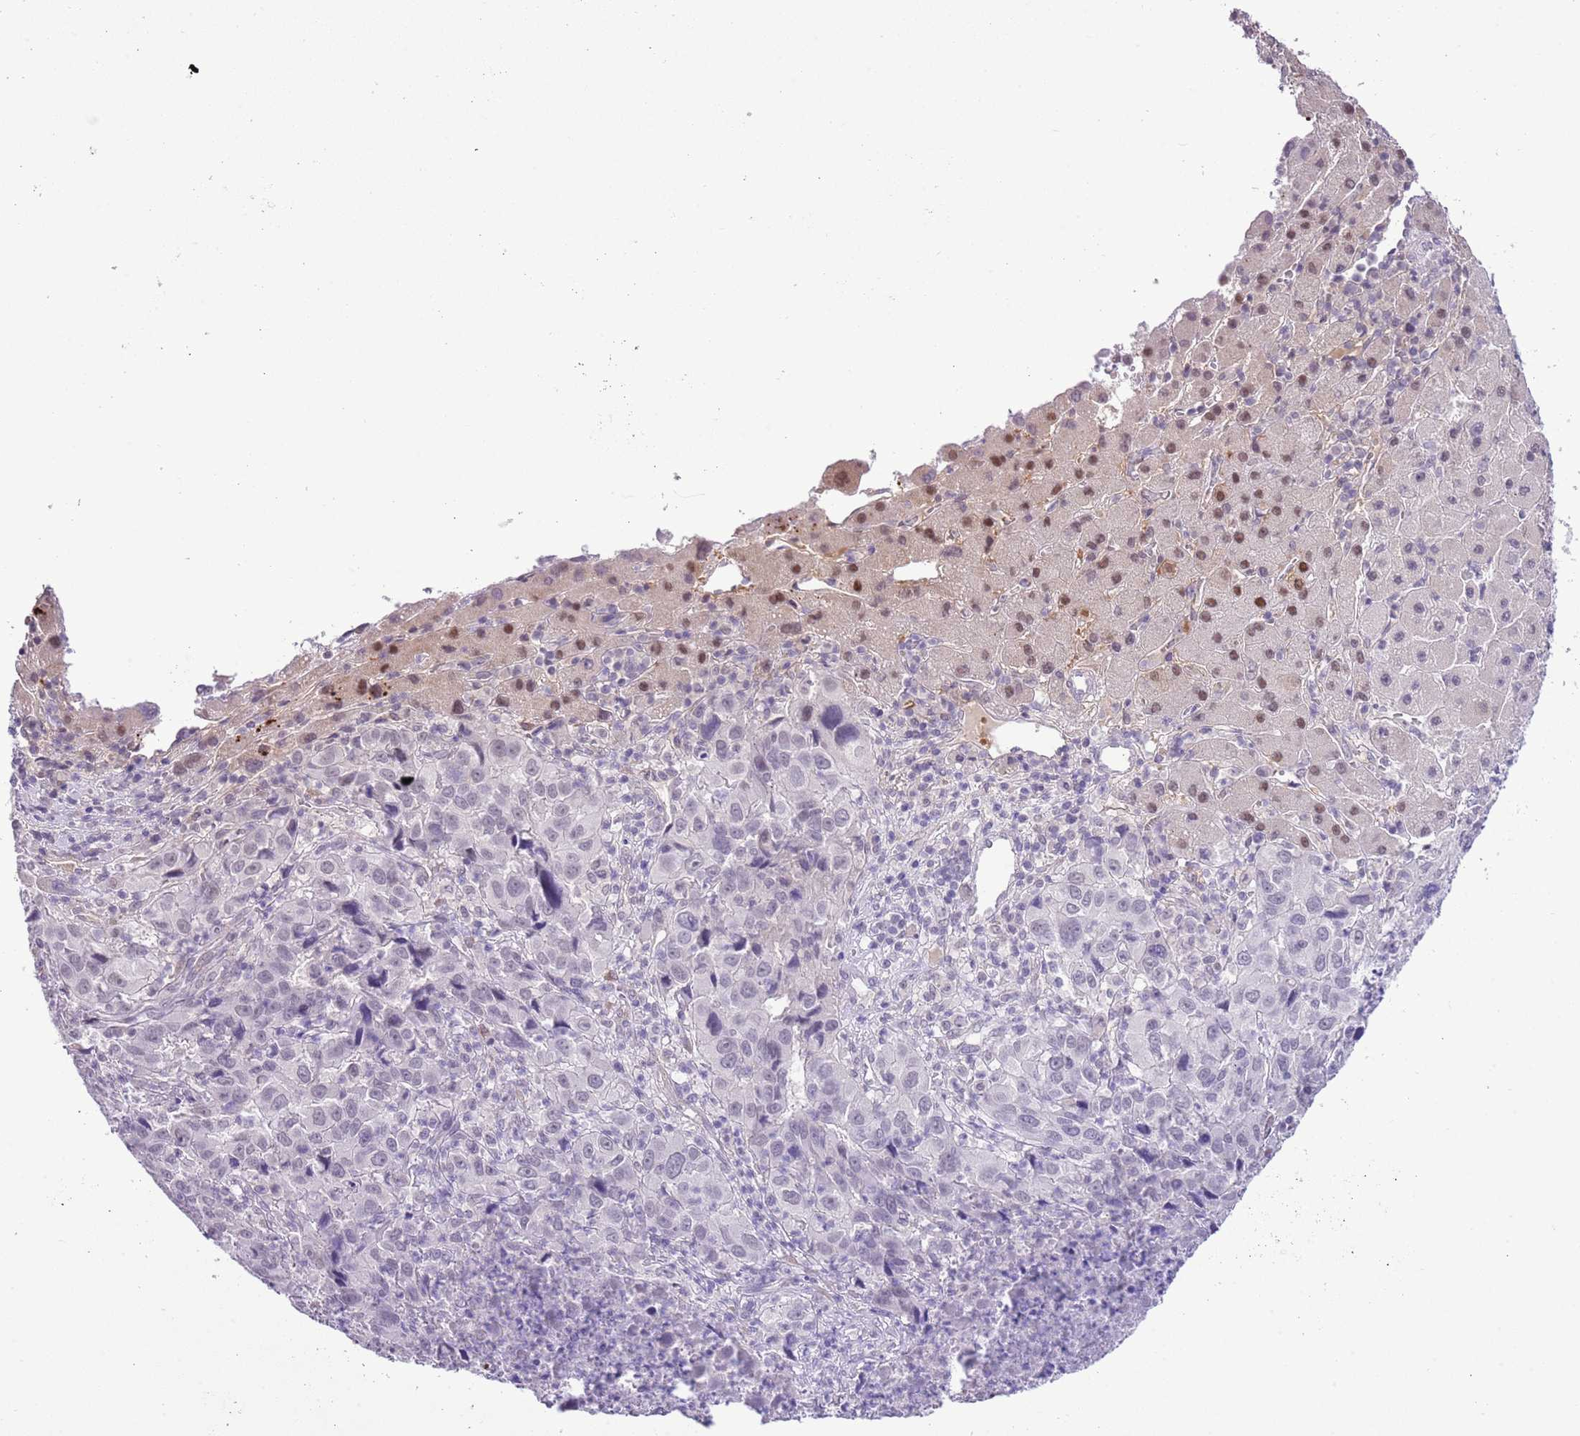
{"staining": {"intensity": "moderate", "quantity": "<25%", "location": "nuclear"}, "tissue": "liver cancer", "cell_type": "Tumor cells", "image_type": "cancer", "snomed": [{"axis": "morphology", "description": "Carcinoma, Hepatocellular, NOS"}, {"axis": "topography", "description": "Liver"}], "caption": "About <25% of tumor cells in hepatocellular carcinoma (liver) demonstrate moderate nuclear protein positivity as visualized by brown immunohistochemical staining.", "gene": "MIDN", "patient": {"sex": "male", "age": 63}}